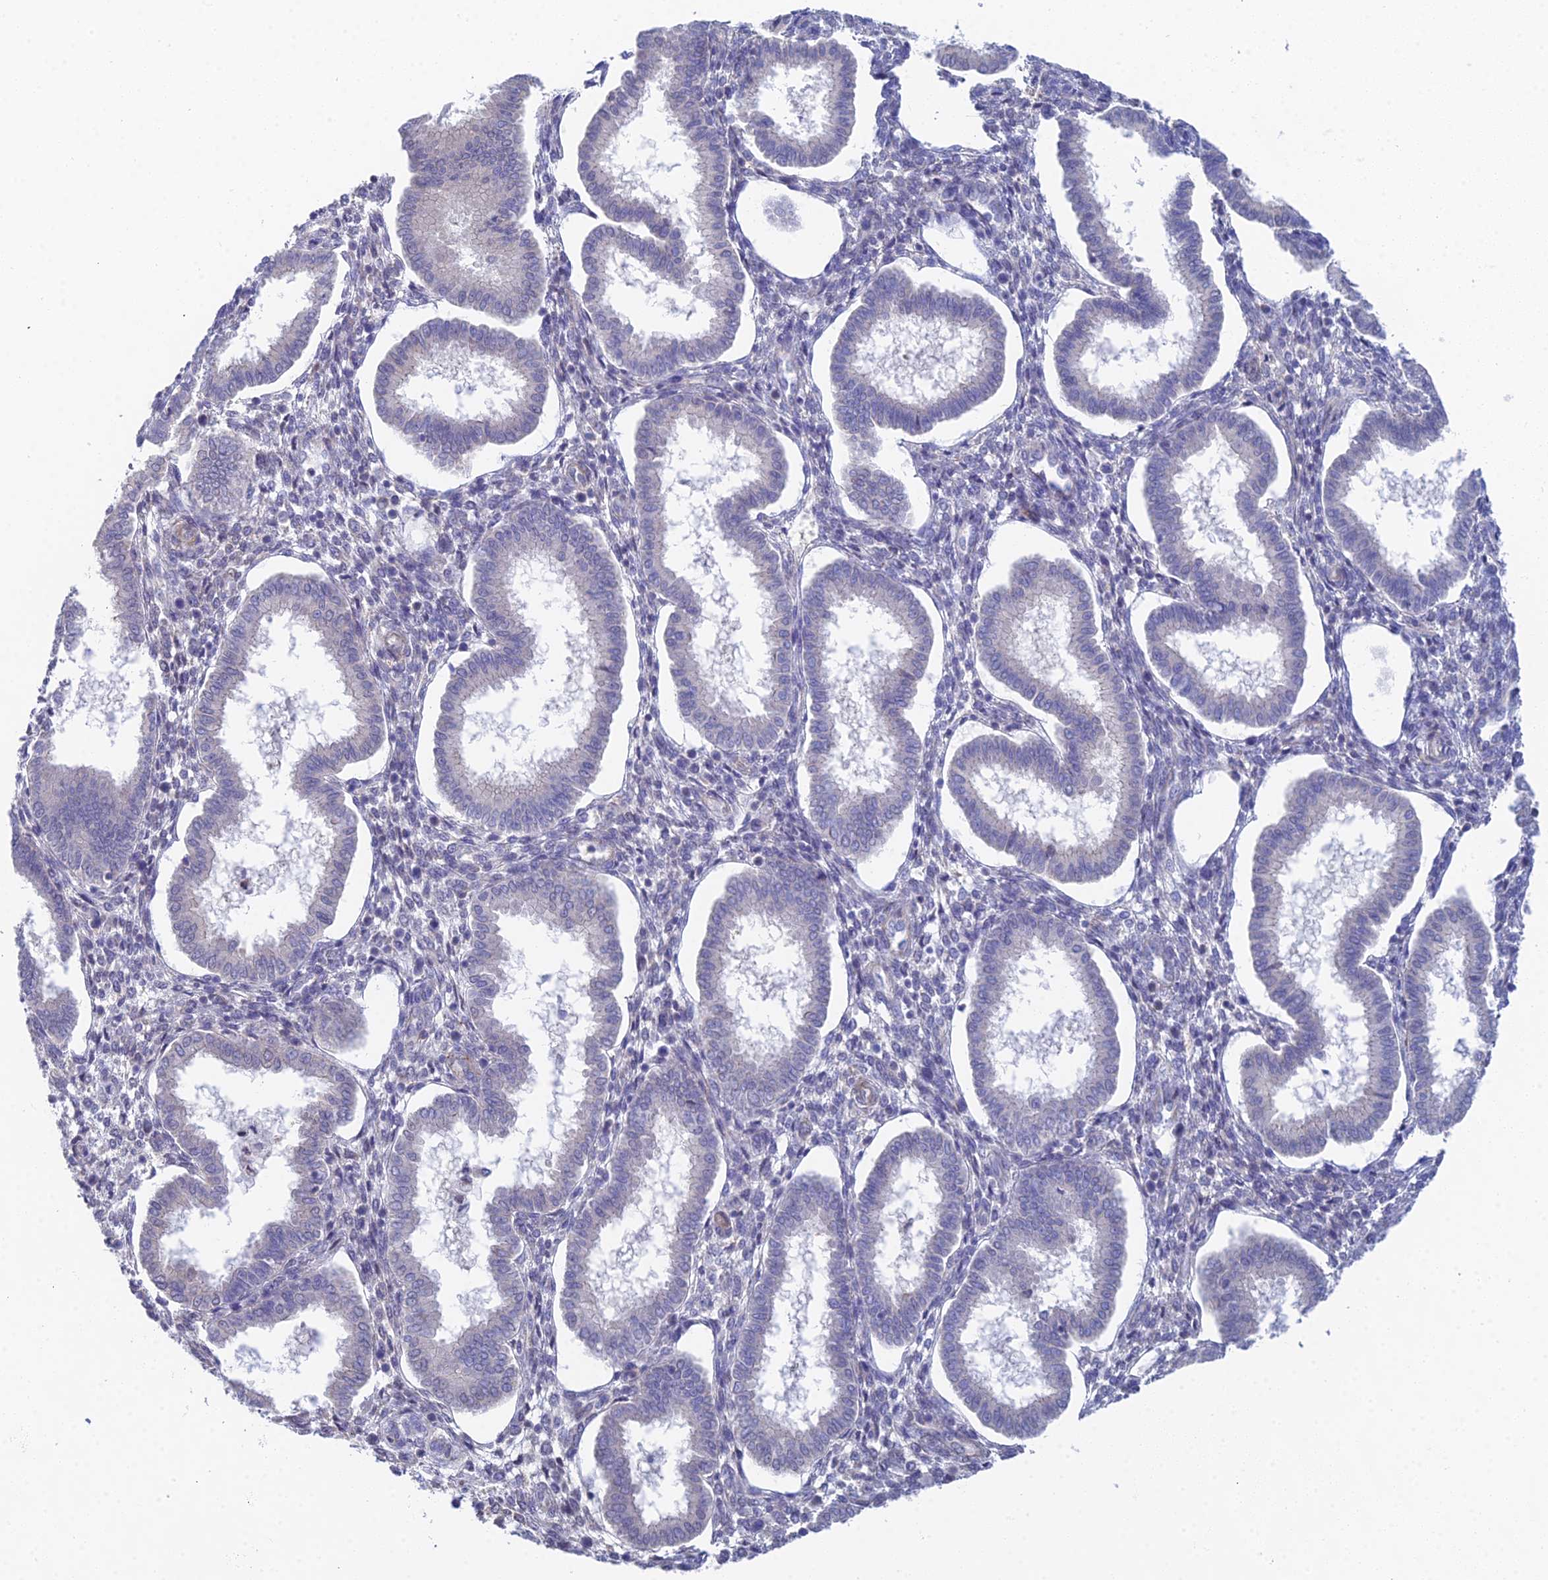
{"staining": {"intensity": "negative", "quantity": "none", "location": "none"}, "tissue": "endometrium", "cell_type": "Cells in endometrial stroma", "image_type": "normal", "snomed": [{"axis": "morphology", "description": "Normal tissue, NOS"}, {"axis": "topography", "description": "Endometrium"}], "caption": "The histopathology image exhibits no significant expression in cells in endometrial stroma of endometrium.", "gene": "DNAH14", "patient": {"sex": "female", "age": 24}}